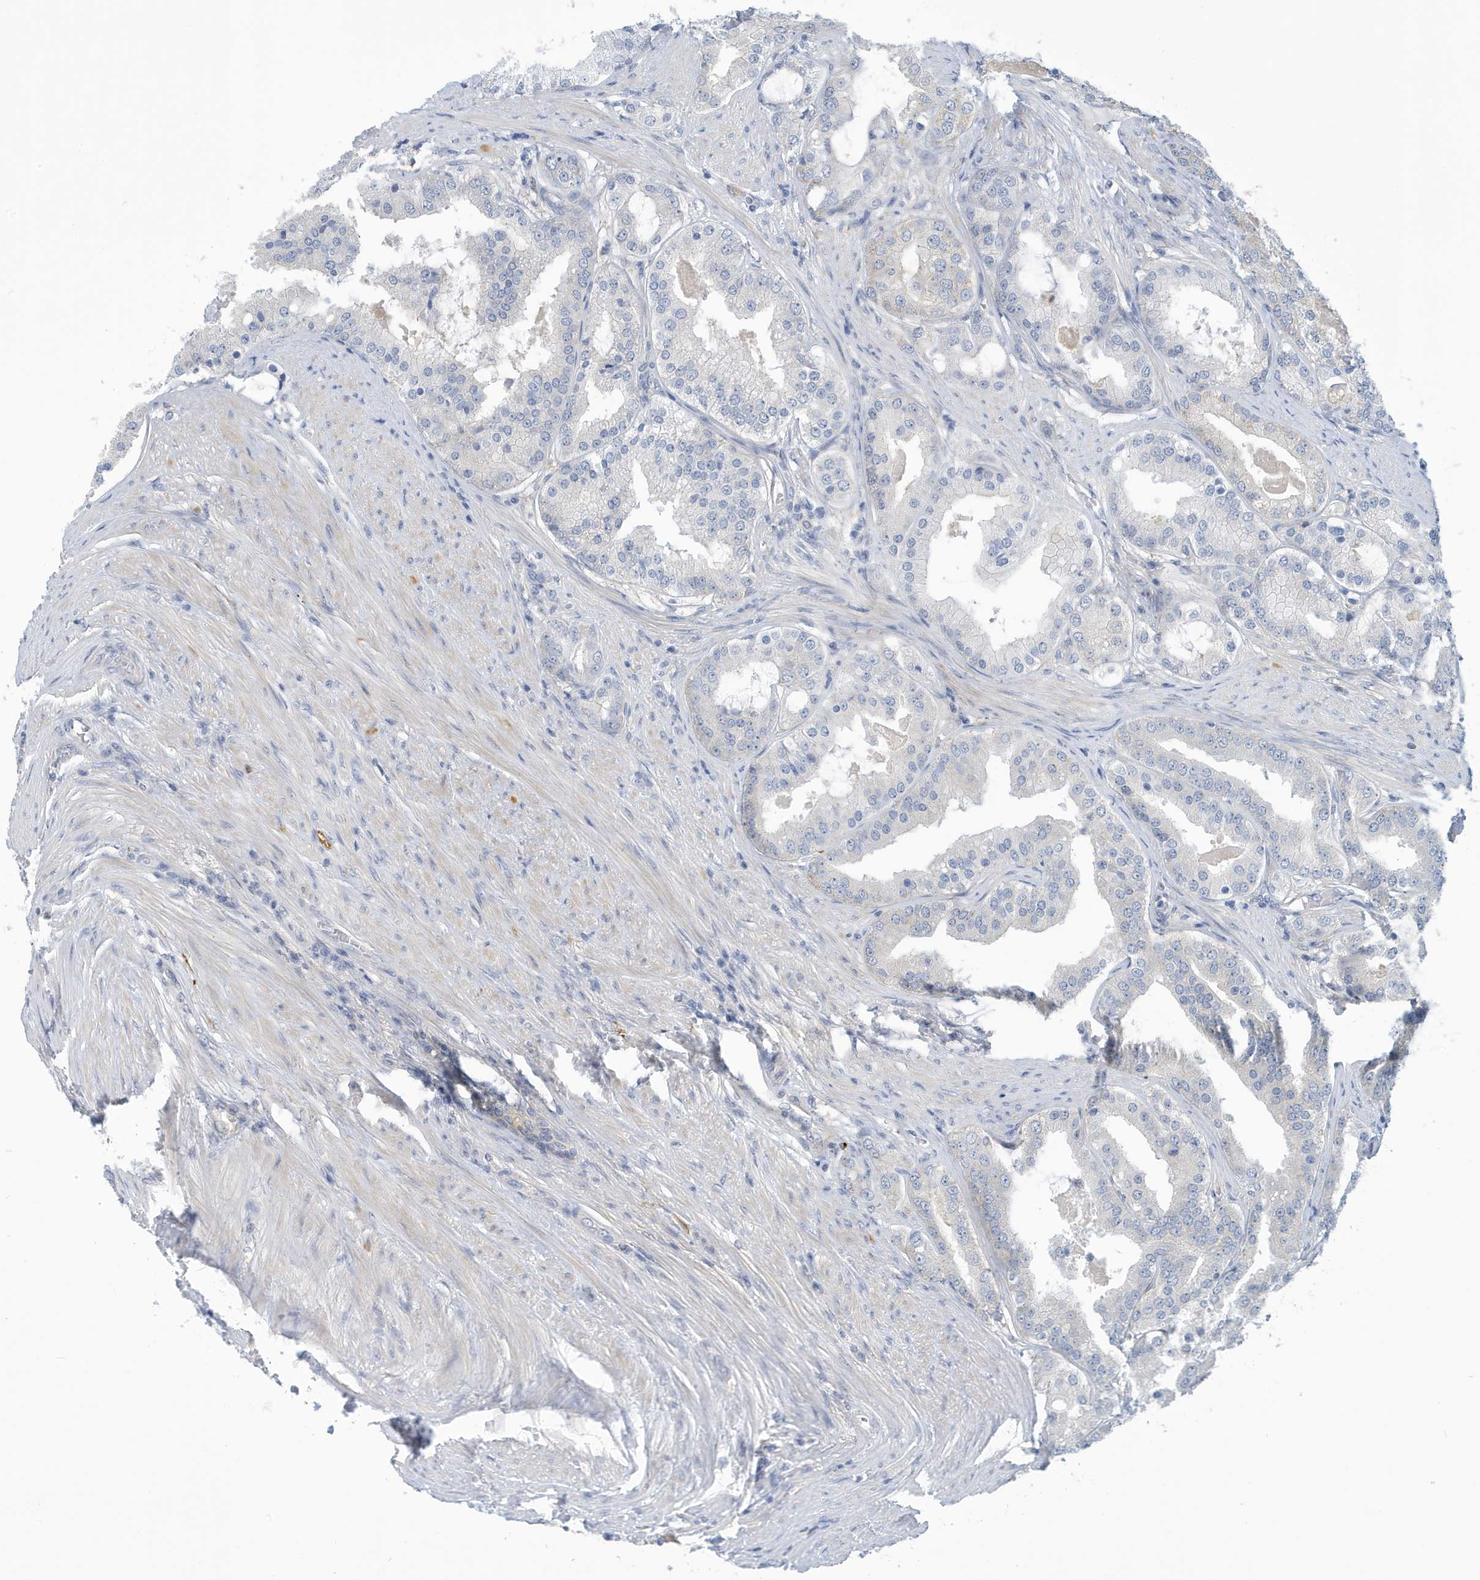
{"staining": {"intensity": "negative", "quantity": "none", "location": "none"}, "tissue": "prostate cancer", "cell_type": "Tumor cells", "image_type": "cancer", "snomed": [{"axis": "morphology", "description": "Adenocarcinoma, High grade"}, {"axis": "topography", "description": "Prostate"}], "caption": "DAB (3,3'-diaminobenzidine) immunohistochemical staining of human prostate cancer exhibits no significant positivity in tumor cells.", "gene": "VTA1", "patient": {"sex": "male", "age": 60}}